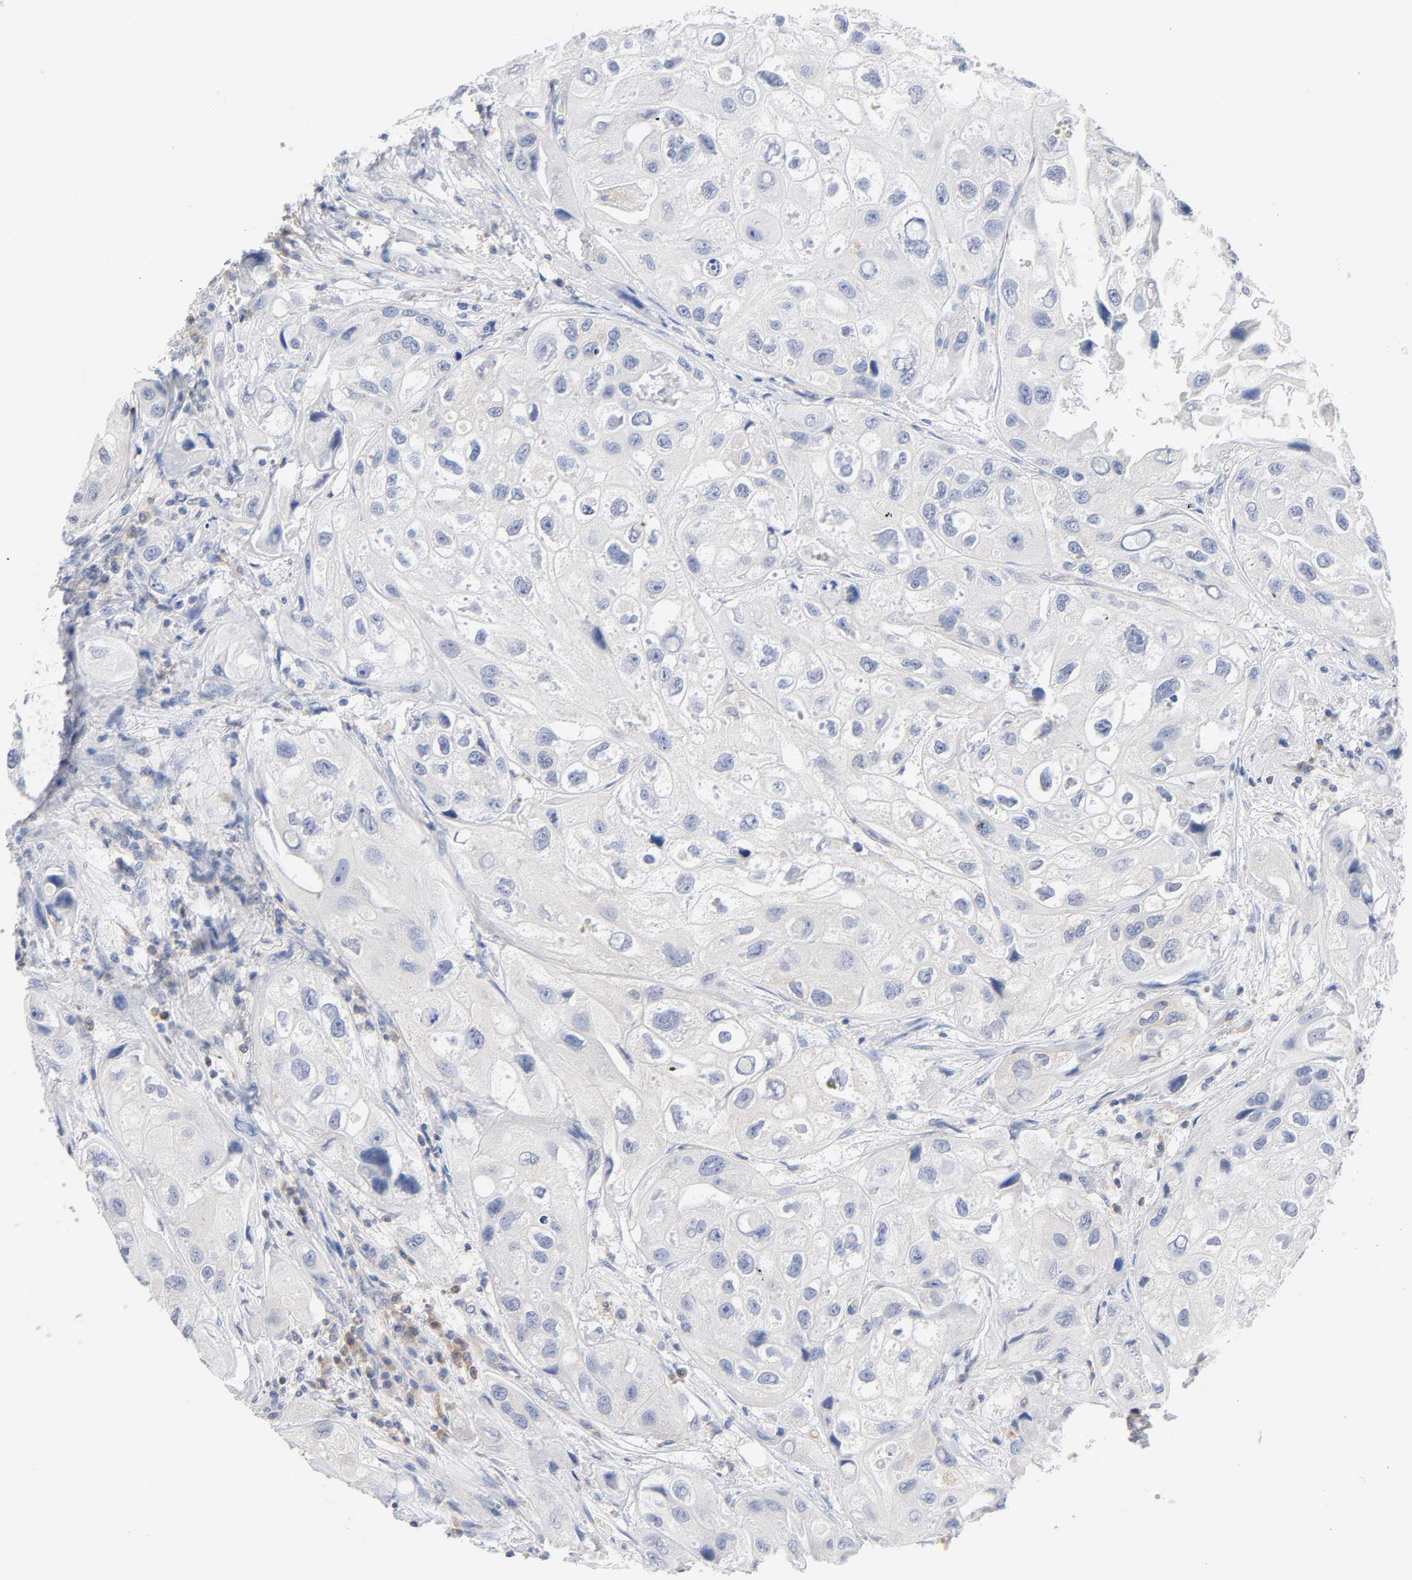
{"staining": {"intensity": "negative", "quantity": "none", "location": "none"}, "tissue": "urothelial cancer", "cell_type": "Tumor cells", "image_type": "cancer", "snomed": [{"axis": "morphology", "description": "Urothelial carcinoma, High grade"}, {"axis": "topography", "description": "Urinary bladder"}], "caption": "Immunohistochemistry micrograph of human urothelial carcinoma (high-grade) stained for a protein (brown), which exhibits no expression in tumor cells.", "gene": "MALT1", "patient": {"sex": "female", "age": 64}}